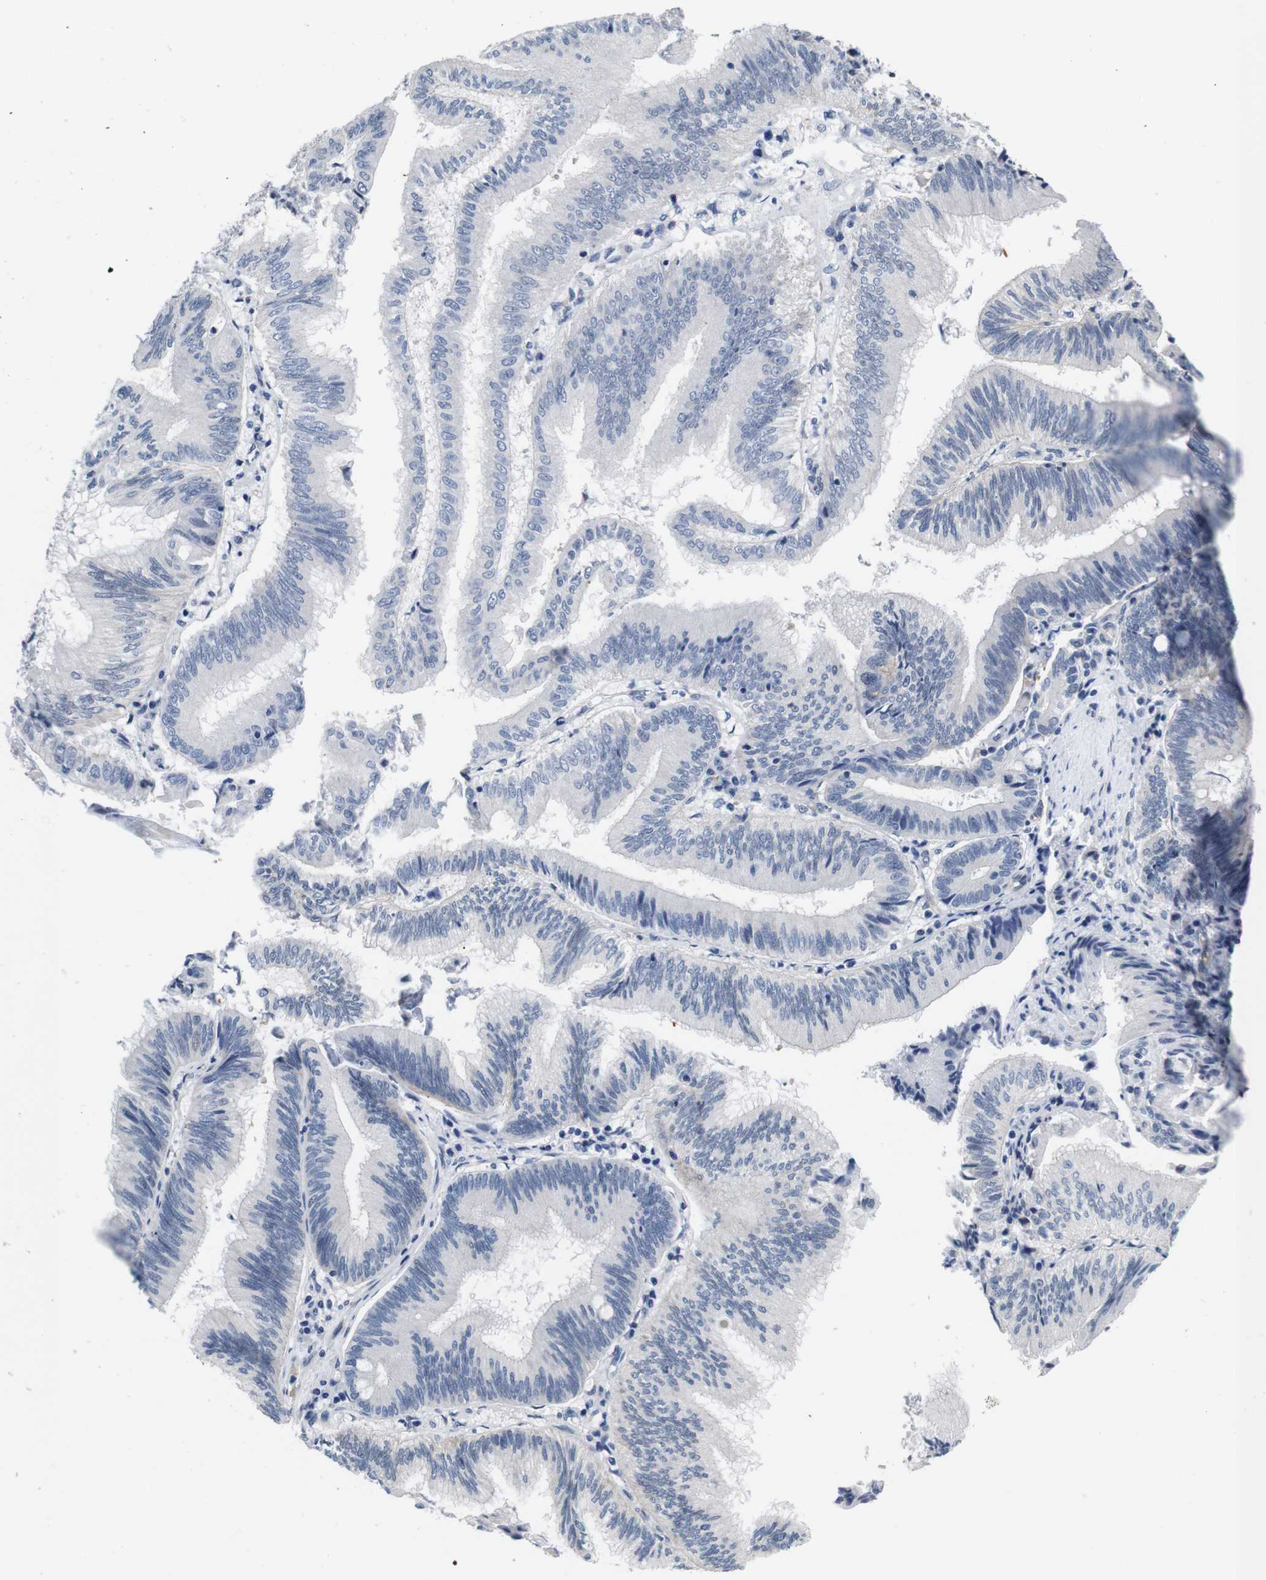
{"staining": {"intensity": "negative", "quantity": "none", "location": "none"}, "tissue": "pancreatic cancer", "cell_type": "Tumor cells", "image_type": "cancer", "snomed": [{"axis": "morphology", "description": "Adenocarcinoma, NOS"}, {"axis": "topography", "description": "Pancreas"}], "caption": "Tumor cells show no significant staining in pancreatic adenocarcinoma. The staining was performed using DAB (3,3'-diaminobenzidine) to visualize the protein expression in brown, while the nuclei were stained in blue with hematoxylin (Magnification: 20x).", "gene": "SOCS3", "patient": {"sex": "male", "age": 82}}